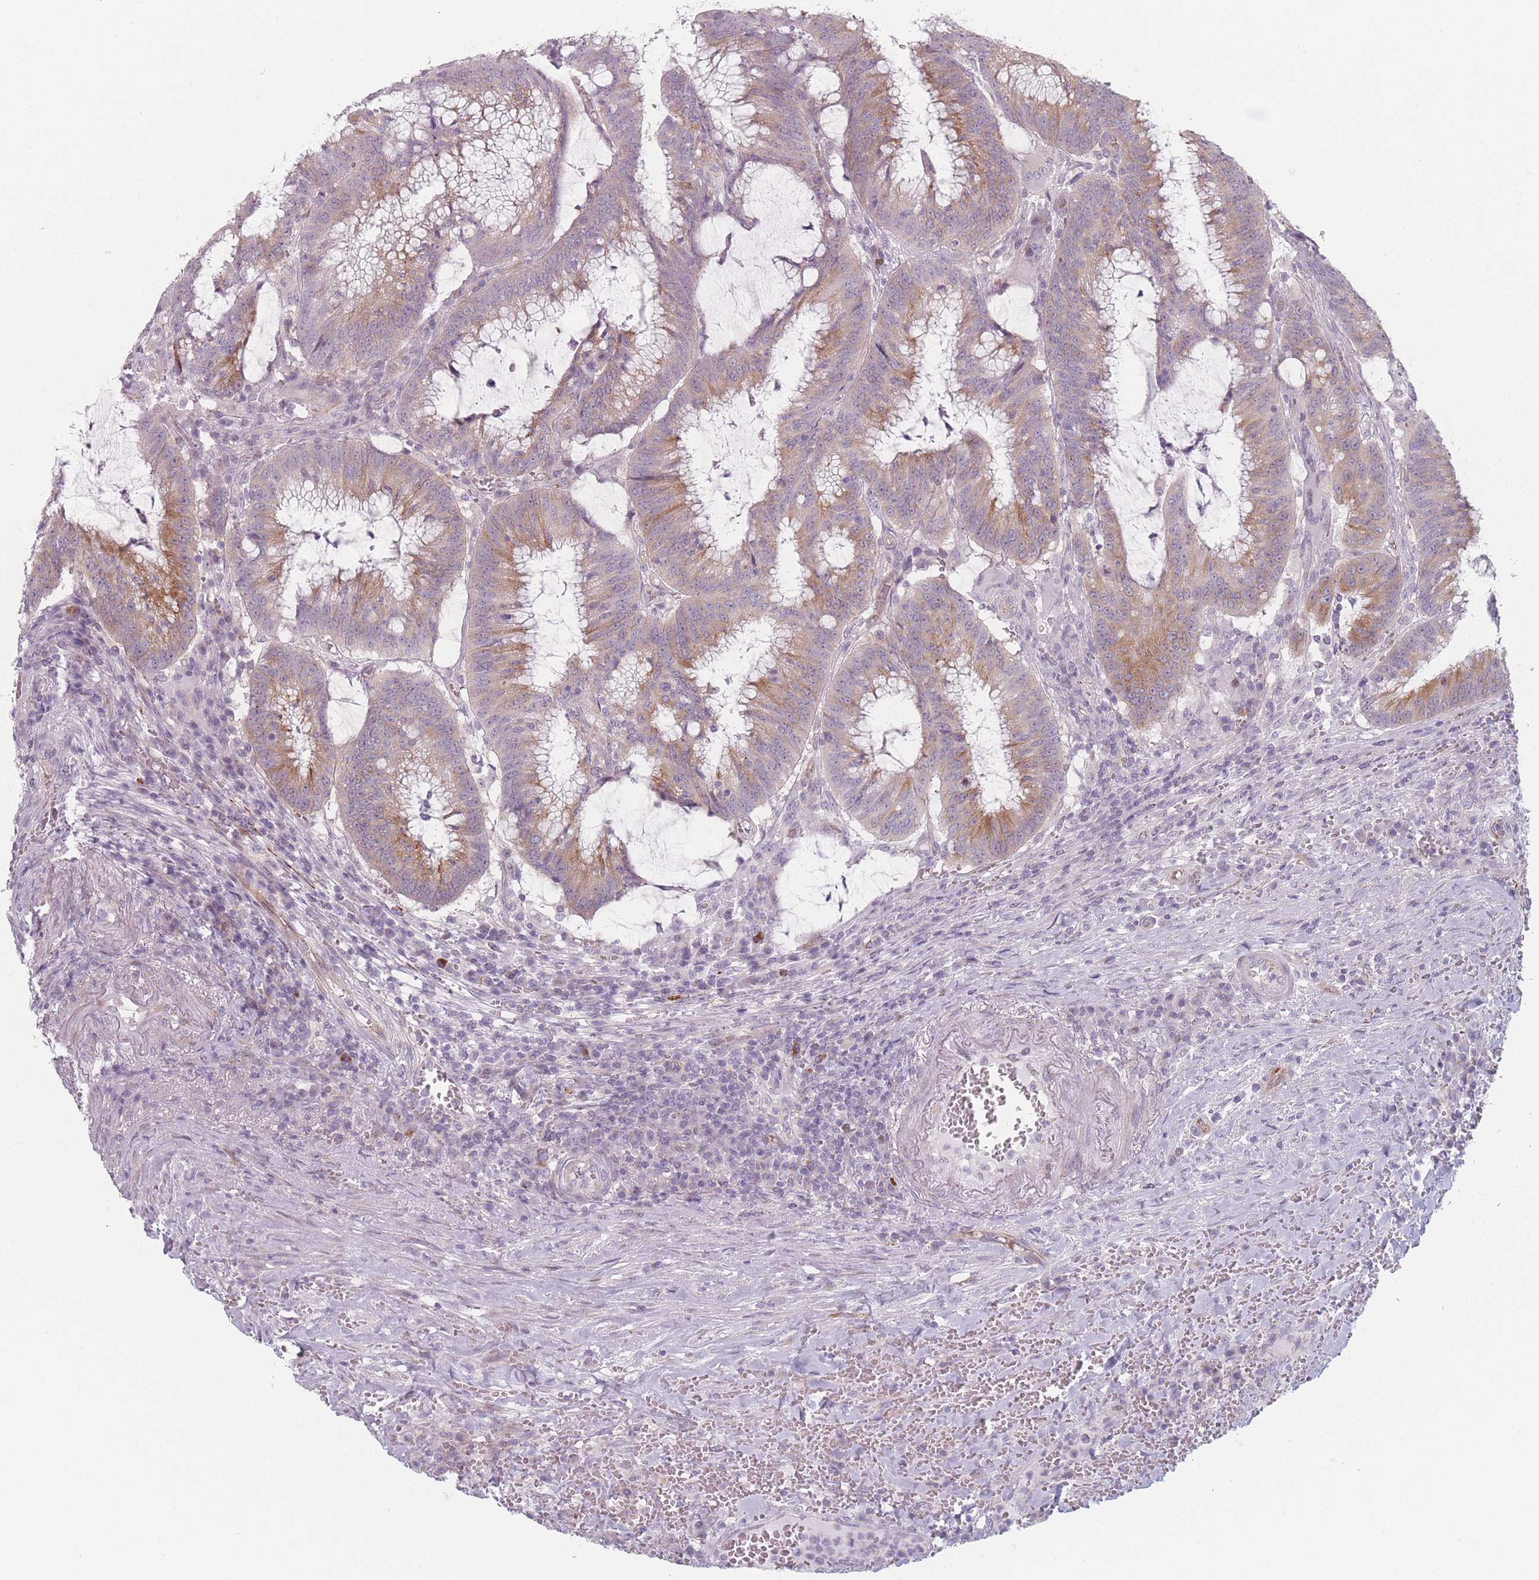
{"staining": {"intensity": "moderate", "quantity": "25%-75%", "location": "cytoplasmic/membranous"}, "tissue": "colorectal cancer", "cell_type": "Tumor cells", "image_type": "cancer", "snomed": [{"axis": "morphology", "description": "Adenocarcinoma, NOS"}, {"axis": "topography", "description": "Rectum"}], "caption": "Human colorectal cancer stained for a protein (brown) shows moderate cytoplasmic/membranous positive expression in about 25%-75% of tumor cells.", "gene": "RNF4", "patient": {"sex": "female", "age": 77}}